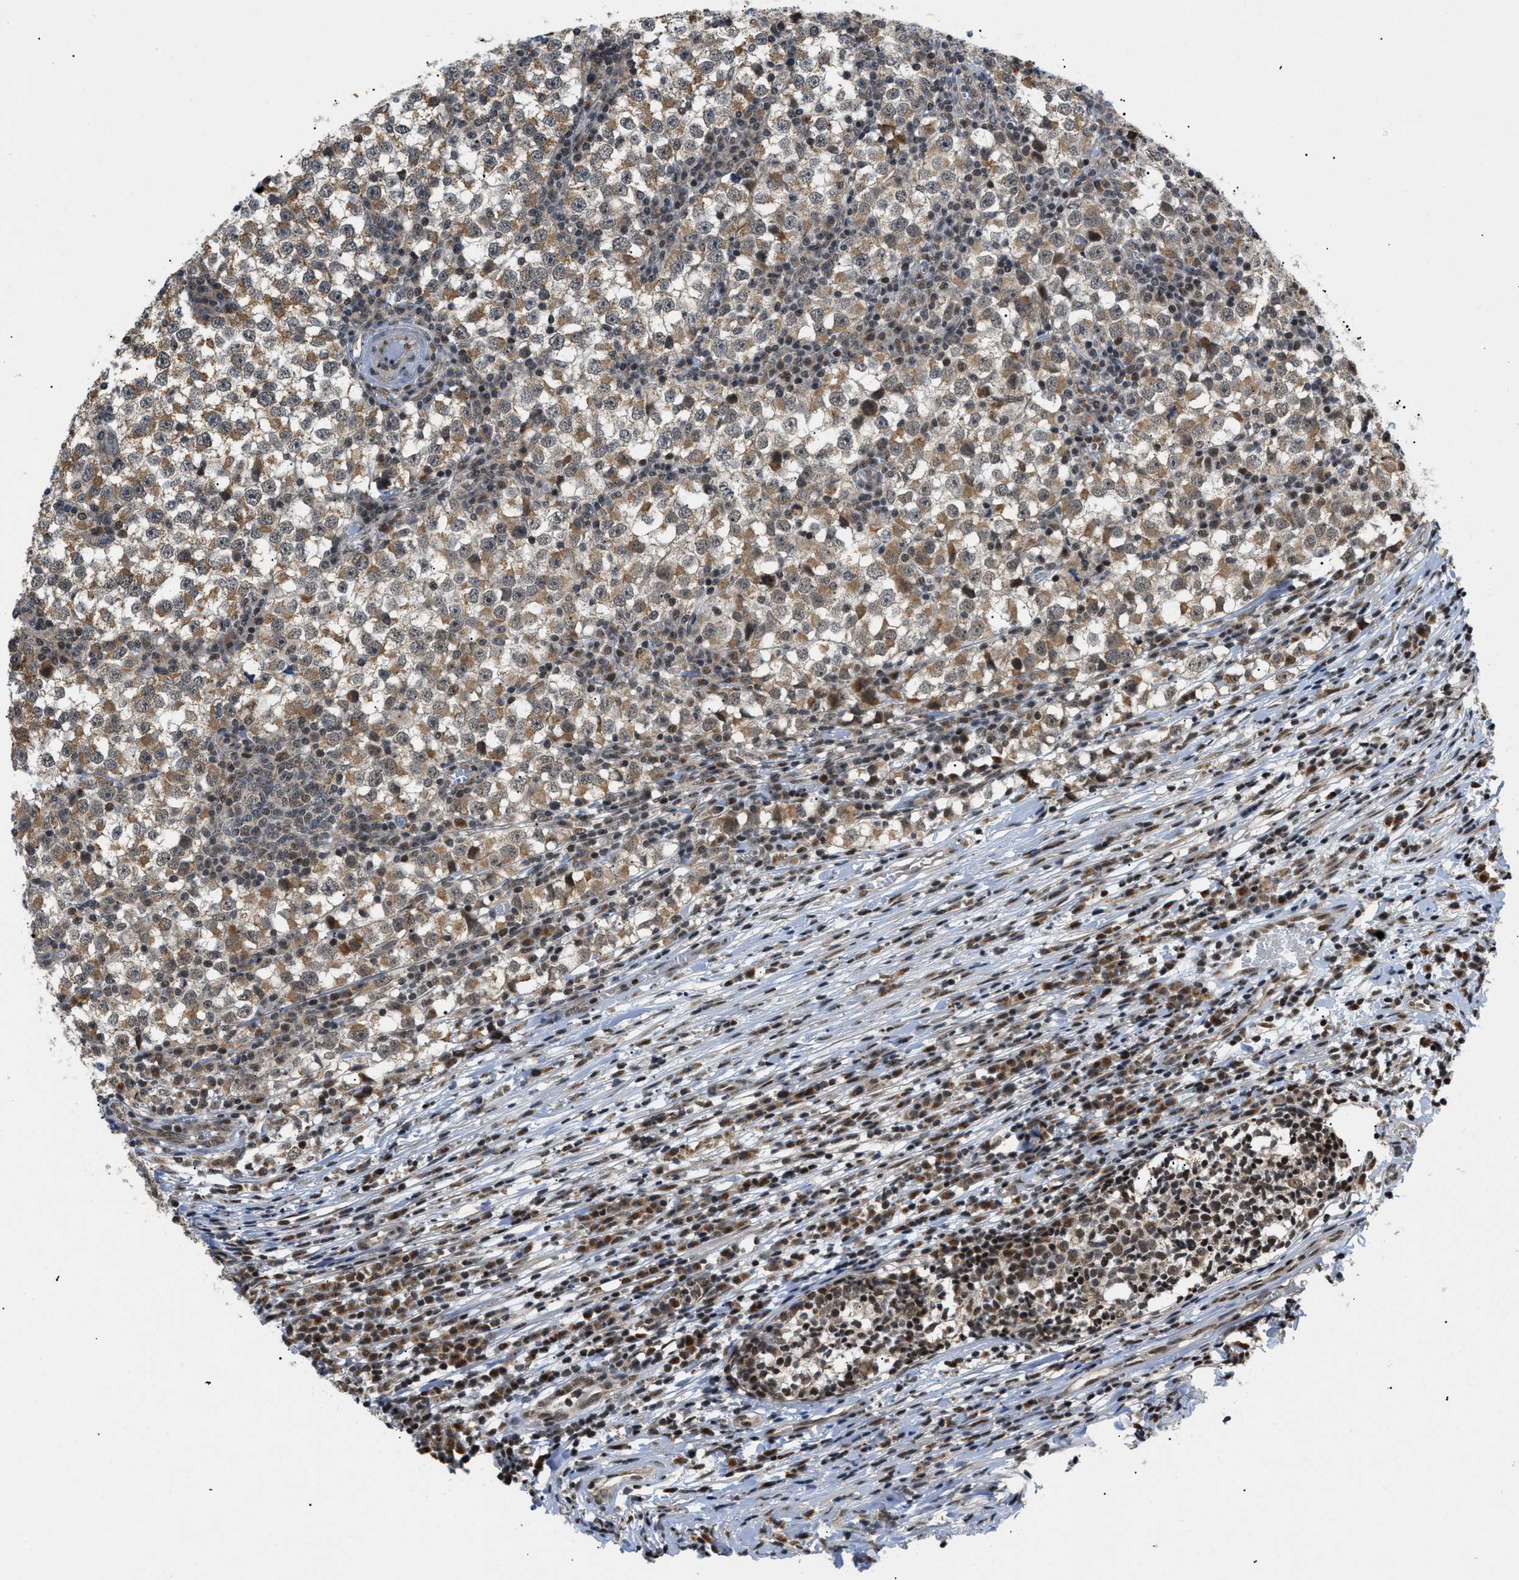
{"staining": {"intensity": "moderate", "quantity": ">75%", "location": "cytoplasmic/membranous"}, "tissue": "testis cancer", "cell_type": "Tumor cells", "image_type": "cancer", "snomed": [{"axis": "morphology", "description": "Seminoma, NOS"}, {"axis": "topography", "description": "Testis"}], "caption": "An image of human seminoma (testis) stained for a protein reveals moderate cytoplasmic/membranous brown staining in tumor cells.", "gene": "ZBTB11", "patient": {"sex": "male", "age": 65}}